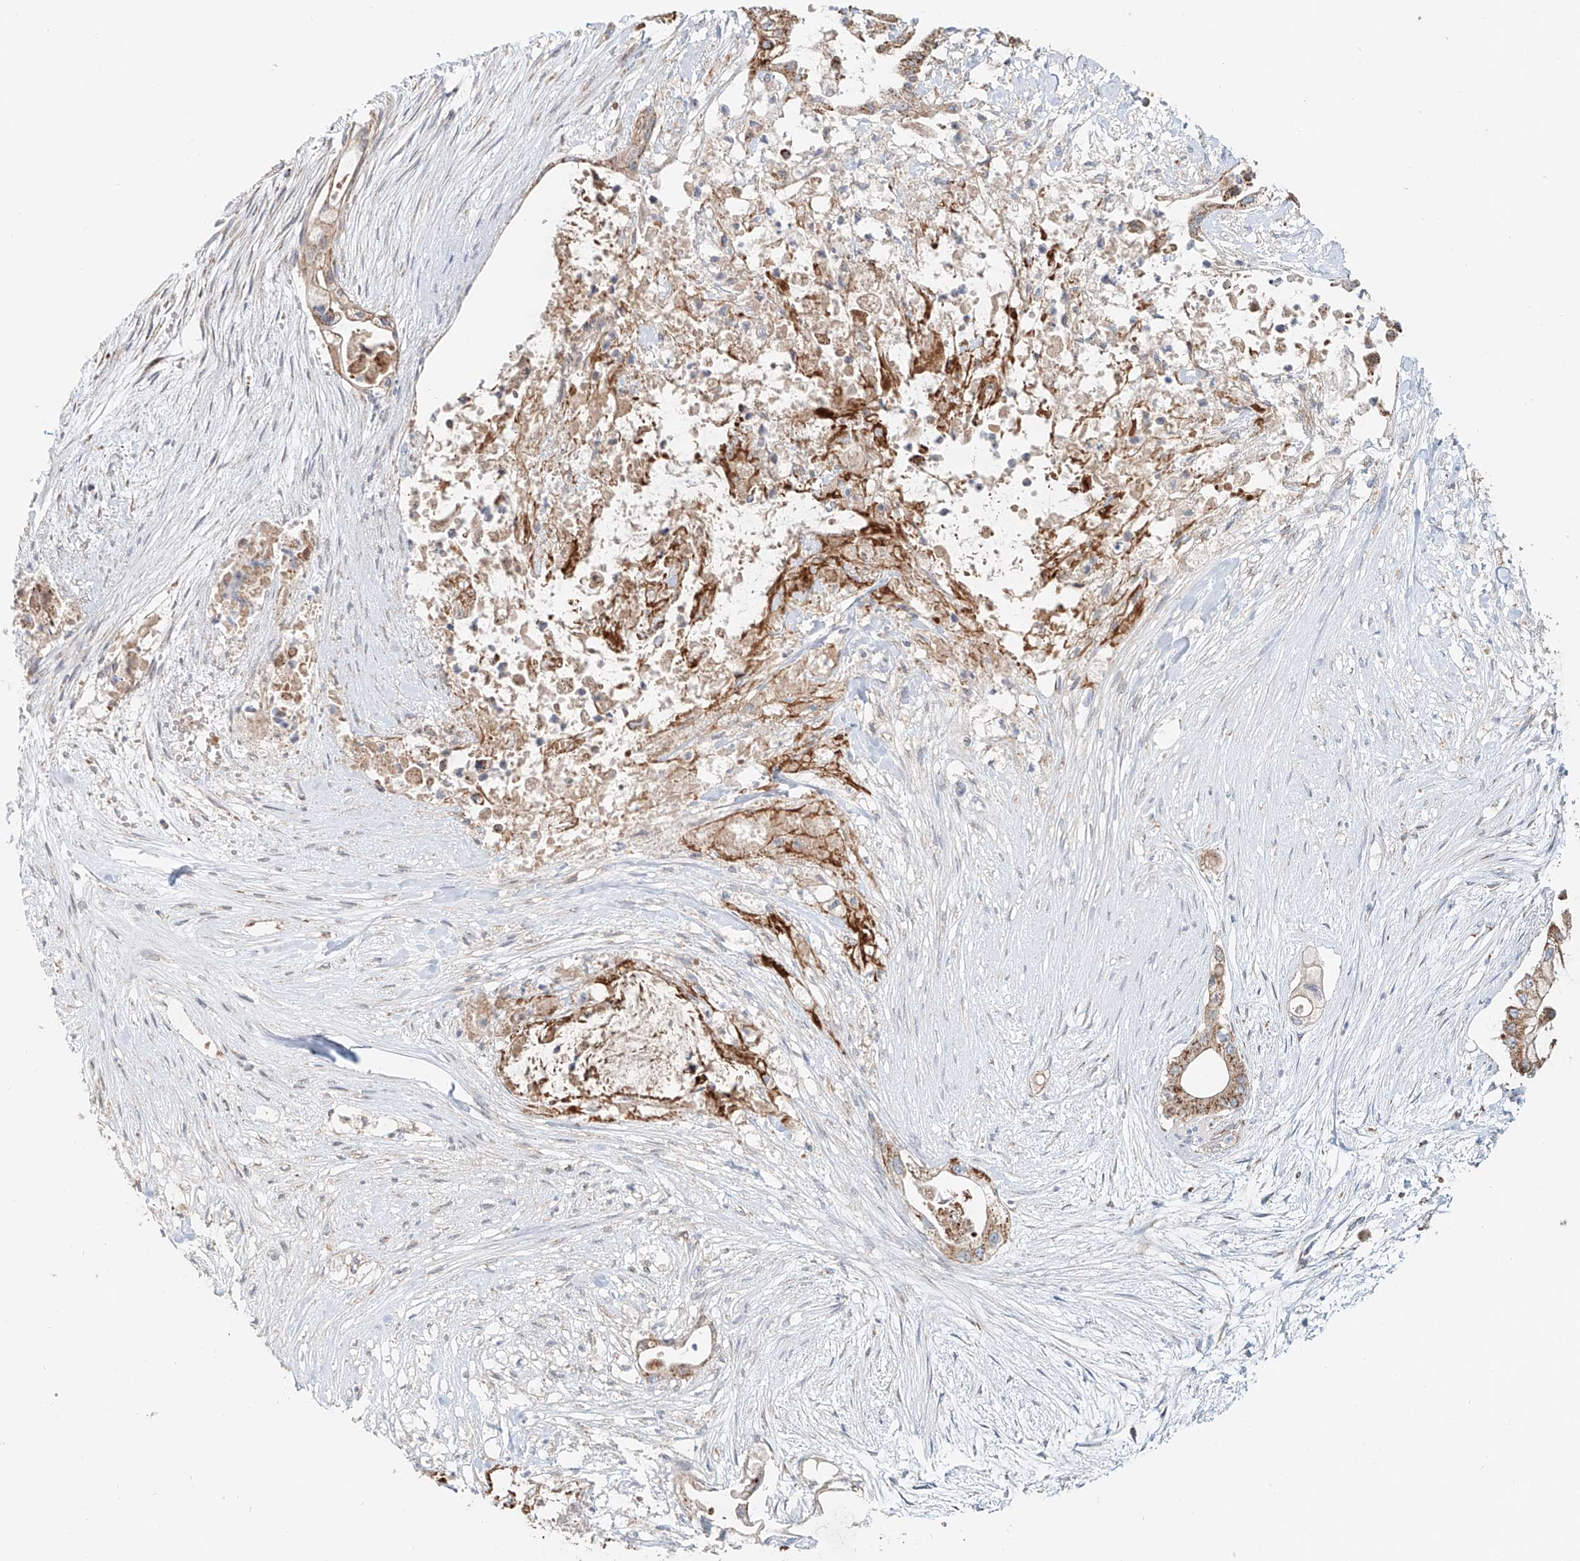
{"staining": {"intensity": "moderate", "quantity": ">75%", "location": "cytoplasmic/membranous"}, "tissue": "pancreatic cancer", "cell_type": "Tumor cells", "image_type": "cancer", "snomed": [{"axis": "morphology", "description": "Adenocarcinoma, NOS"}, {"axis": "topography", "description": "Pancreas"}], "caption": "Protein expression analysis of human pancreatic cancer reveals moderate cytoplasmic/membranous expression in about >75% of tumor cells.", "gene": "CARD10", "patient": {"sex": "male", "age": 53}}